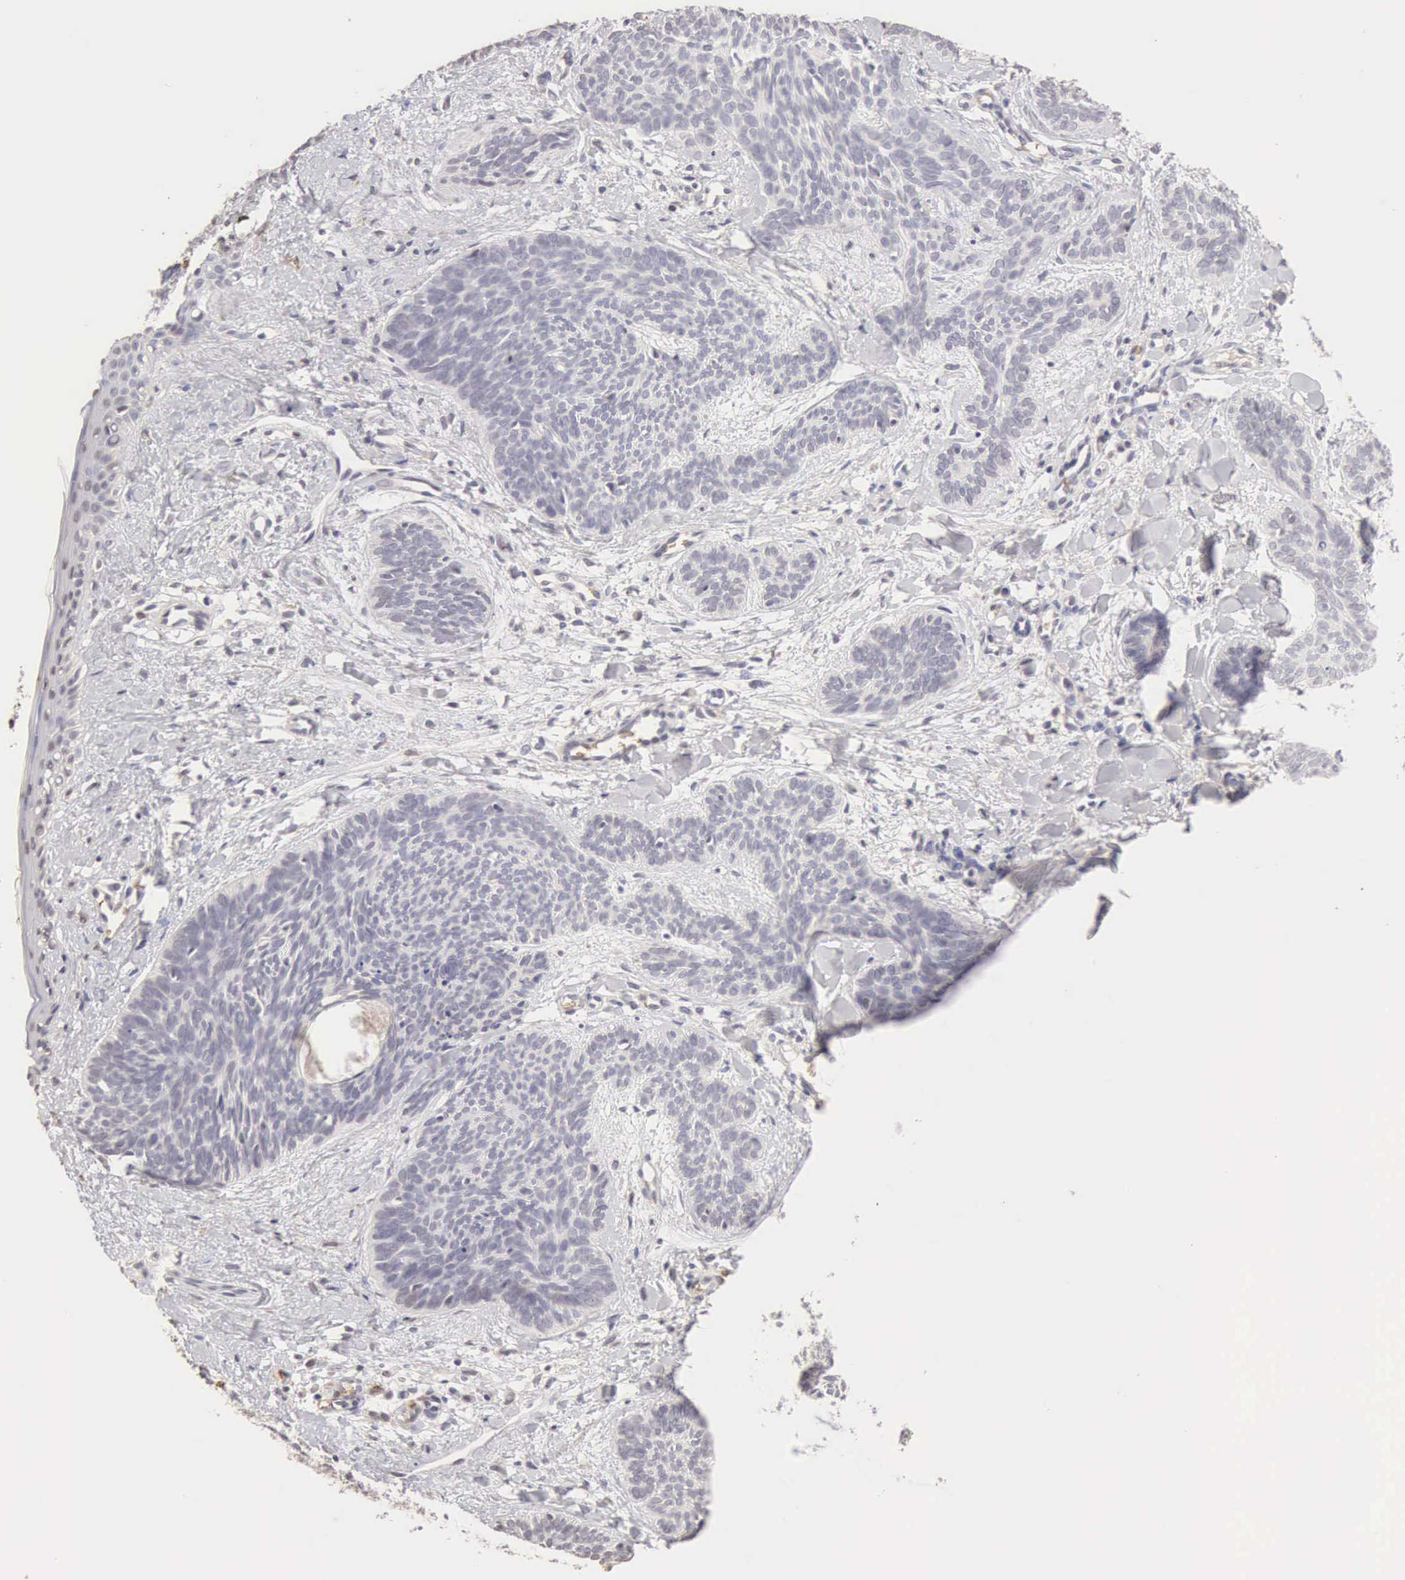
{"staining": {"intensity": "negative", "quantity": "none", "location": "none"}, "tissue": "skin cancer", "cell_type": "Tumor cells", "image_type": "cancer", "snomed": [{"axis": "morphology", "description": "Basal cell carcinoma"}, {"axis": "topography", "description": "Skin"}], "caption": "Protein analysis of basal cell carcinoma (skin) reveals no significant expression in tumor cells.", "gene": "CFI", "patient": {"sex": "female", "age": 81}}